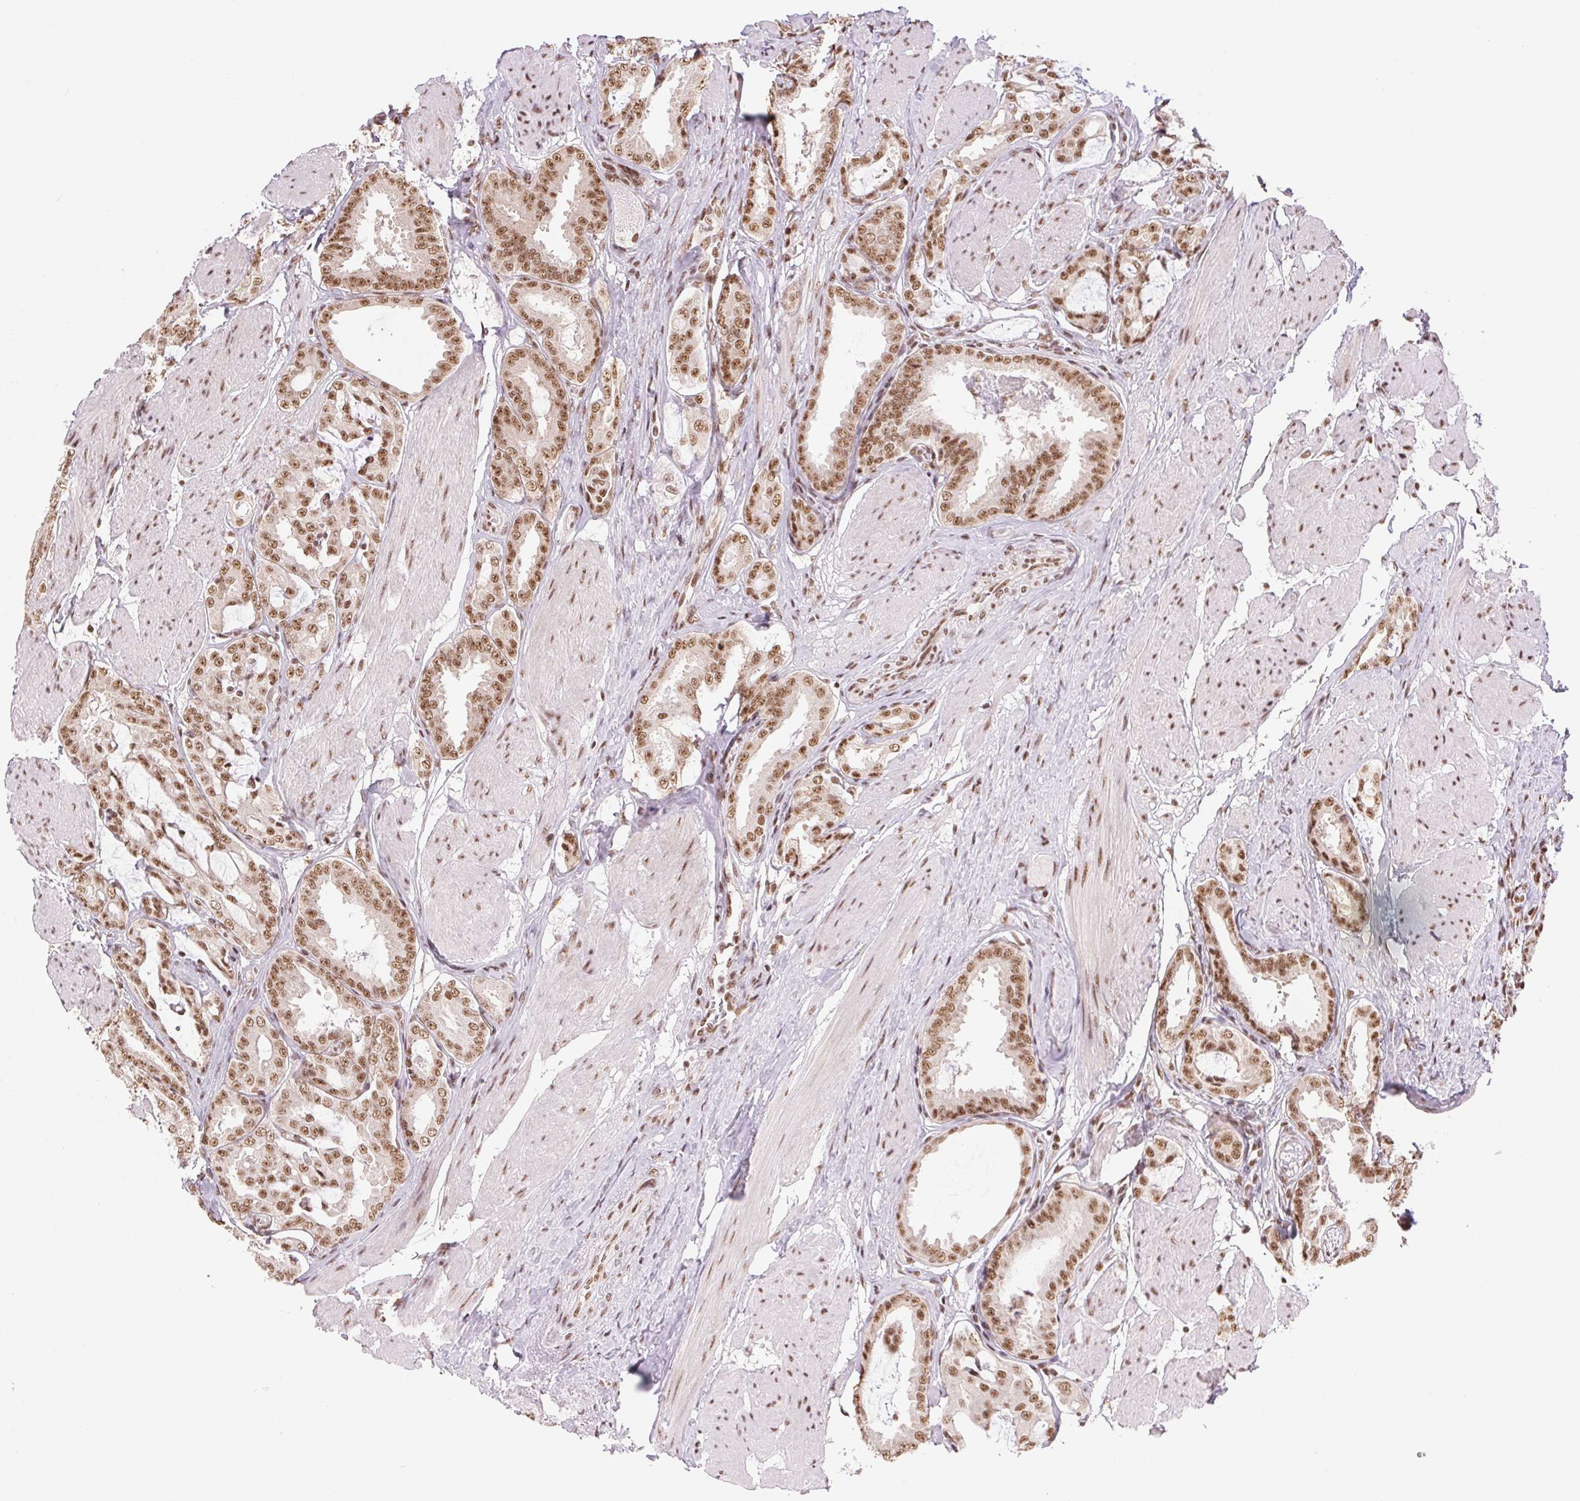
{"staining": {"intensity": "moderate", "quantity": ">75%", "location": "nuclear"}, "tissue": "prostate cancer", "cell_type": "Tumor cells", "image_type": "cancer", "snomed": [{"axis": "morphology", "description": "Adenocarcinoma, High grade"}, {"axis": "topography", "description": "Prostate"}], "caption": "A micrograph of human prostate cancer stained for a protein reveals moderate nuclear brown staining in tumor cells. (DAB IHC with brightfield microscopy, high magnification).", "gene": "IK", "patient": {"sex": "male", "age": 63}}